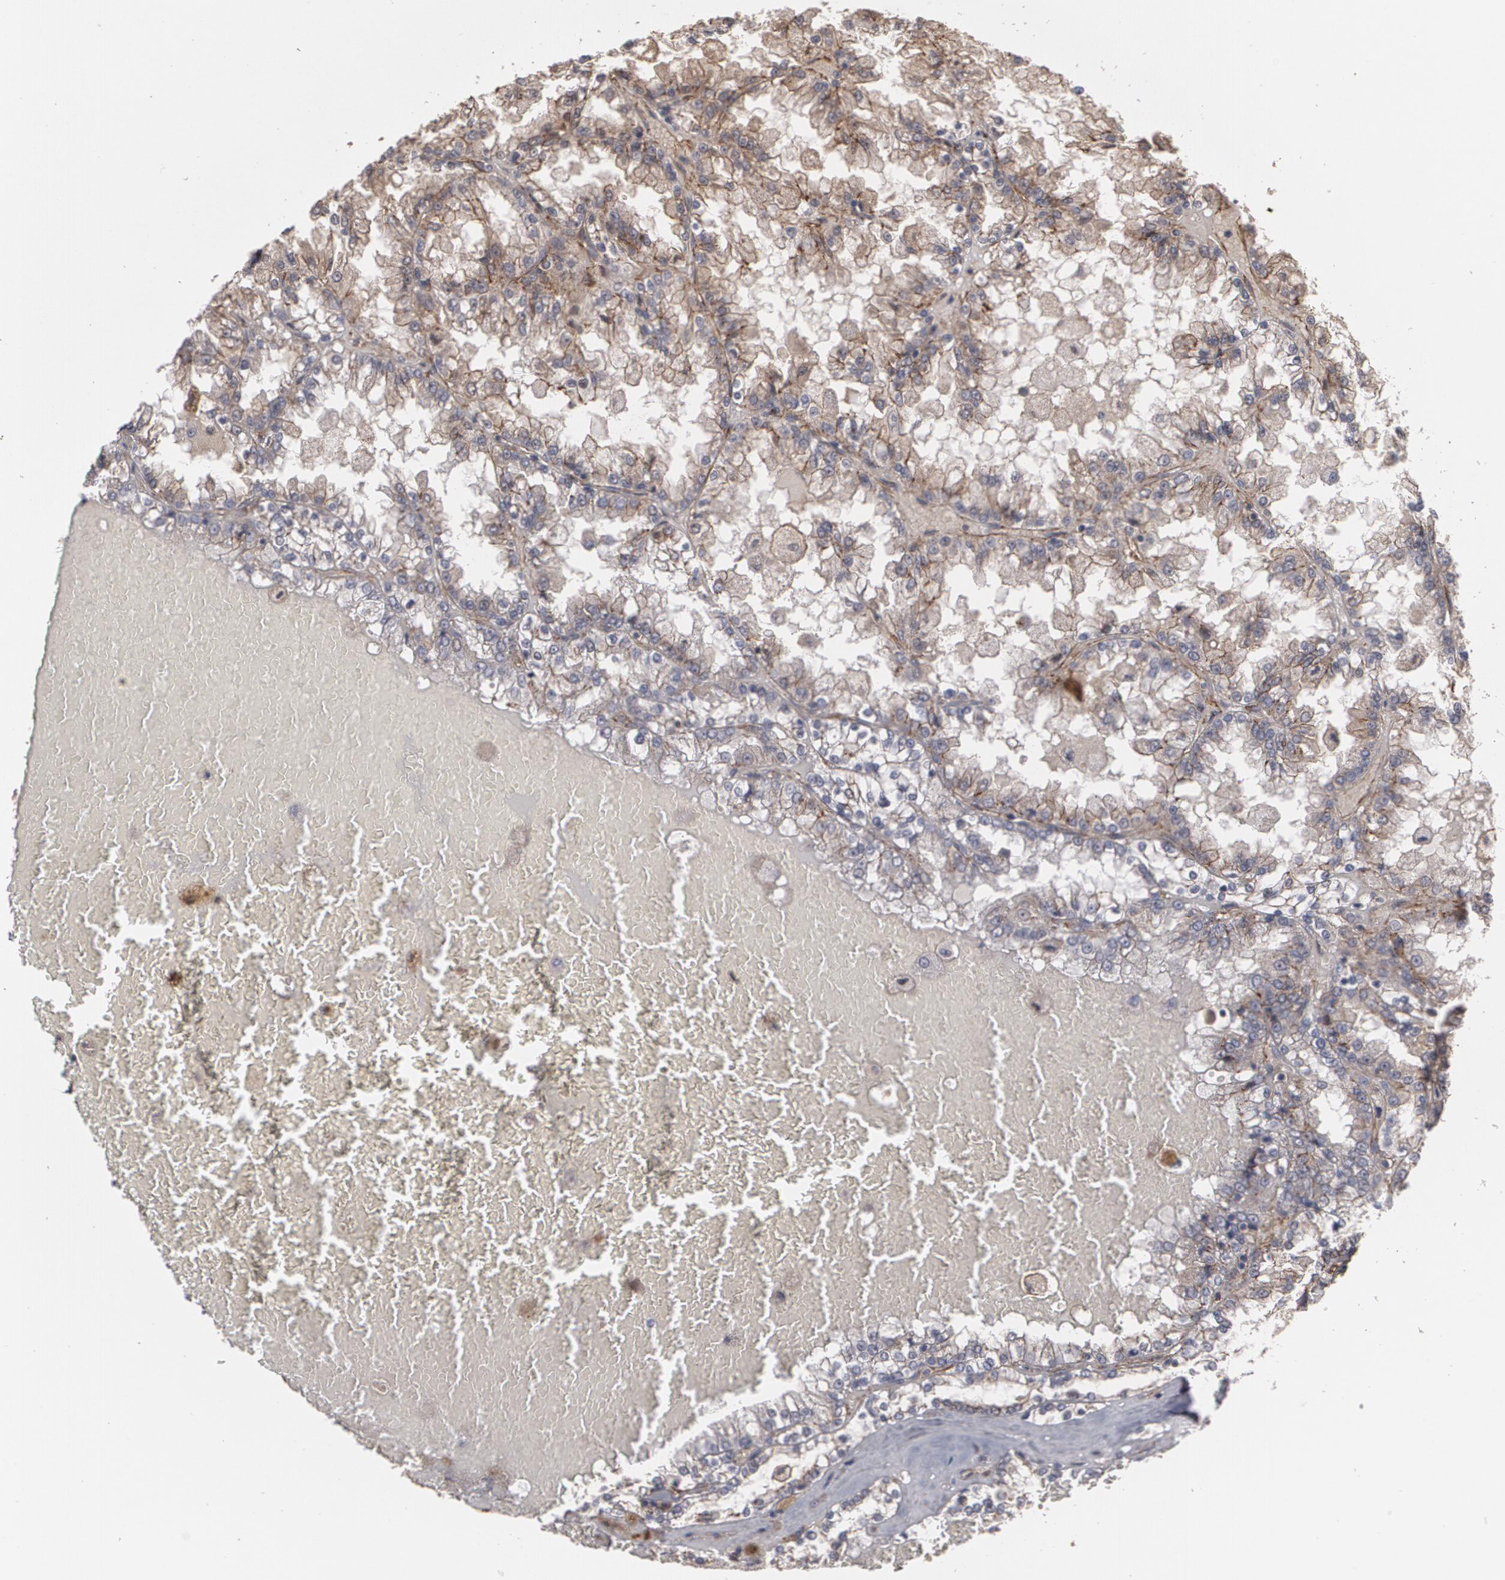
{"staining": {"intensity": "weak", "quantity": ">75%", "location": "cytoplasmic/membranous"}, "tissue": "renal cancer", "cell_type": "Tumor cells", "image_type": "cancer", "snomed": [{"axis": "morphology", "description": "Adenocarcinoma, NOS"}, {"axis": "topography", "description": "Kidney"}], "caption": "This micrograph exhibits renal cancer (adenocarcinoma) stained with immunohistochemistry (IHC) to label a protein in brown. The cytoplasmic/membranous of tumor cells show weak positivity for the protein. Nuclei are counter-stained blue.", "gene": "TJP1", "patient": {"sex": "female", "age": 56}}